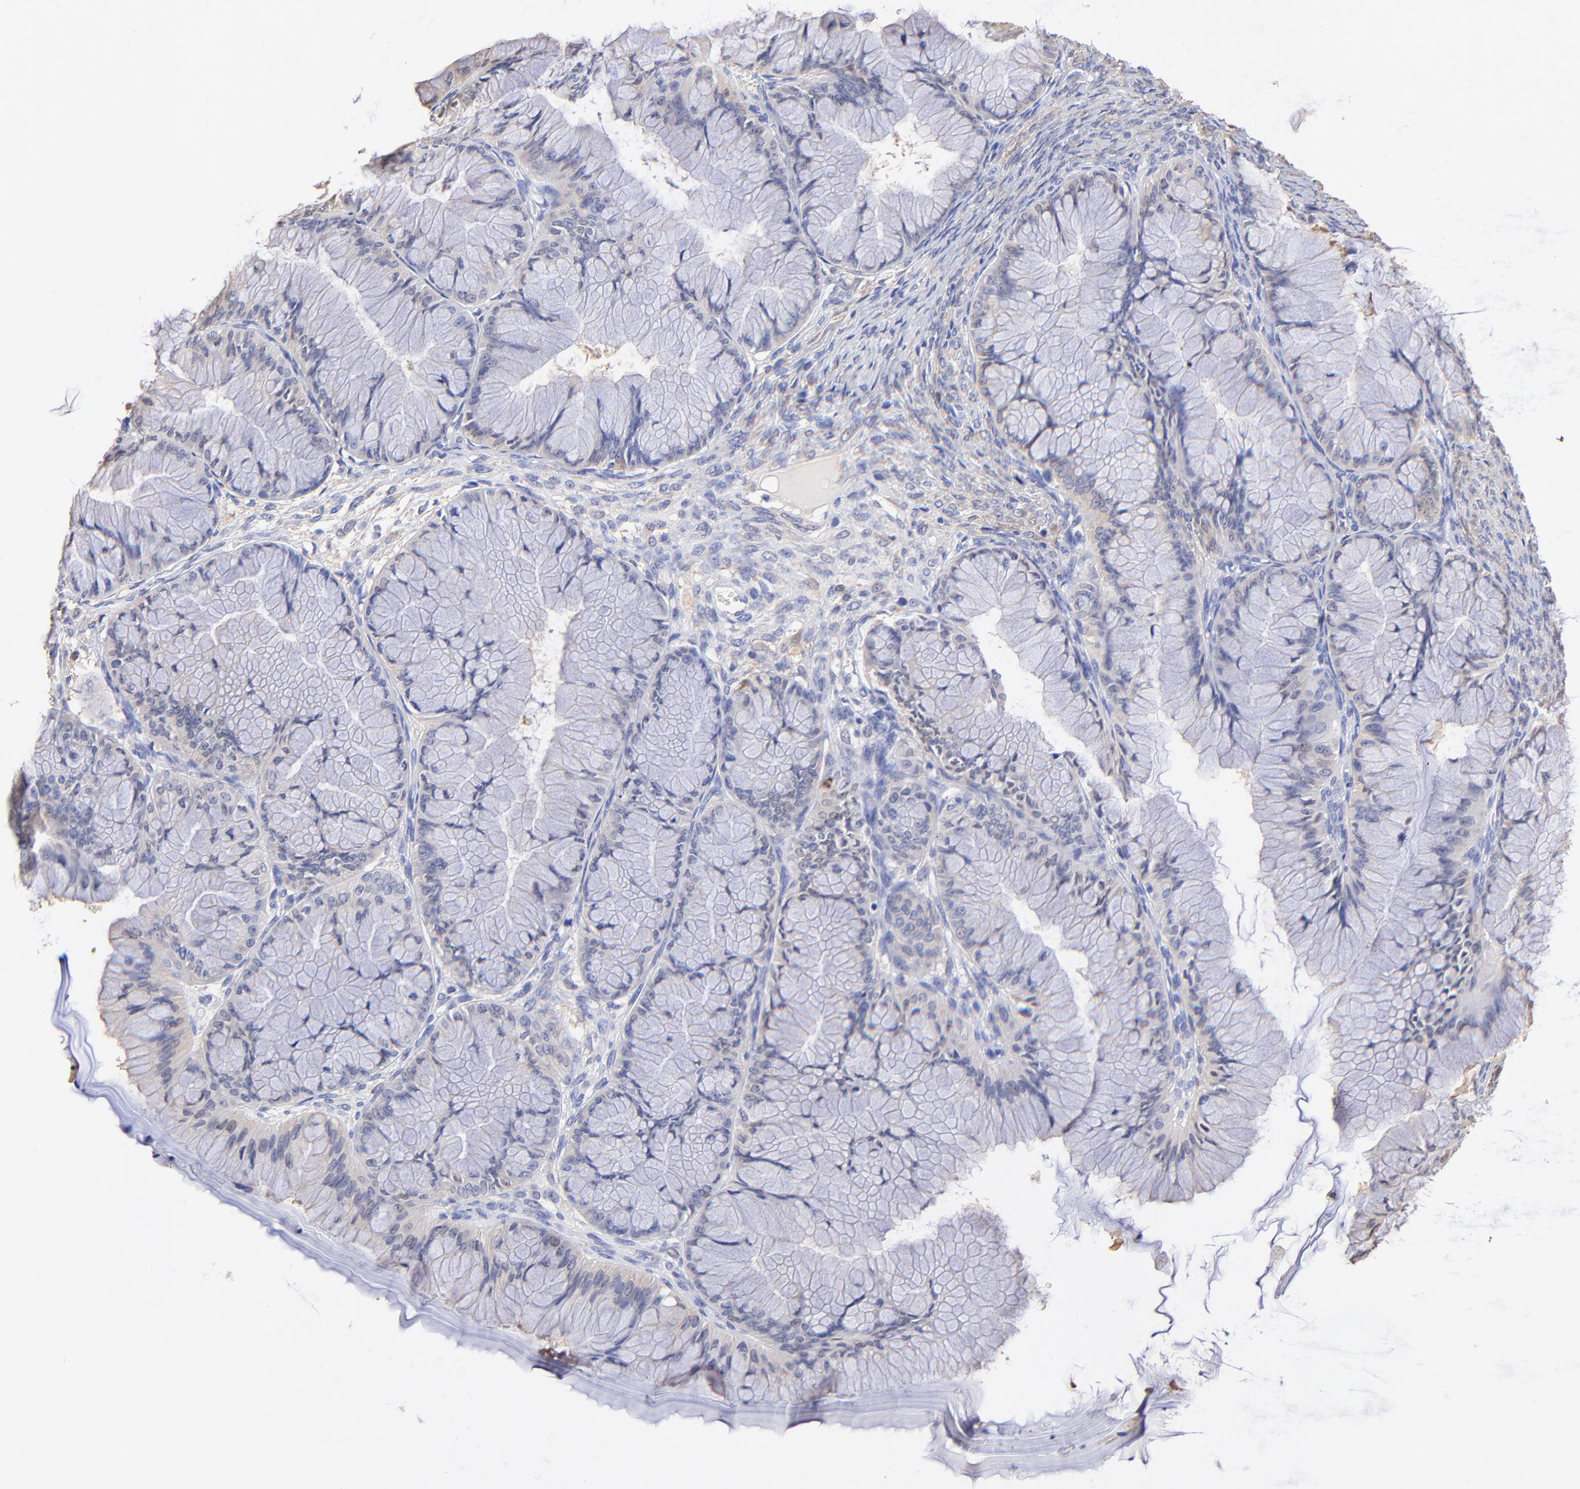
{"staining": {"intensity": "negative", "quantity": "none", "location": "none"}, "tissue": "ovarian cancer", "cell_type": "Tumor cells", "image_type": "cancer", "snomed": [{"axis": "morphology", "description": "Cystadenocarcinoma, mucinous, NOS"}, {"axis": "topography", "description": "Ovary"}], "caption": "The micrograph demonstrates no significant expression in tumor cells of ovarian mucinous cystadenocarcinoma.", "gene": "ALDH1A1", "patient": {"sex": "female", "age": 63}}